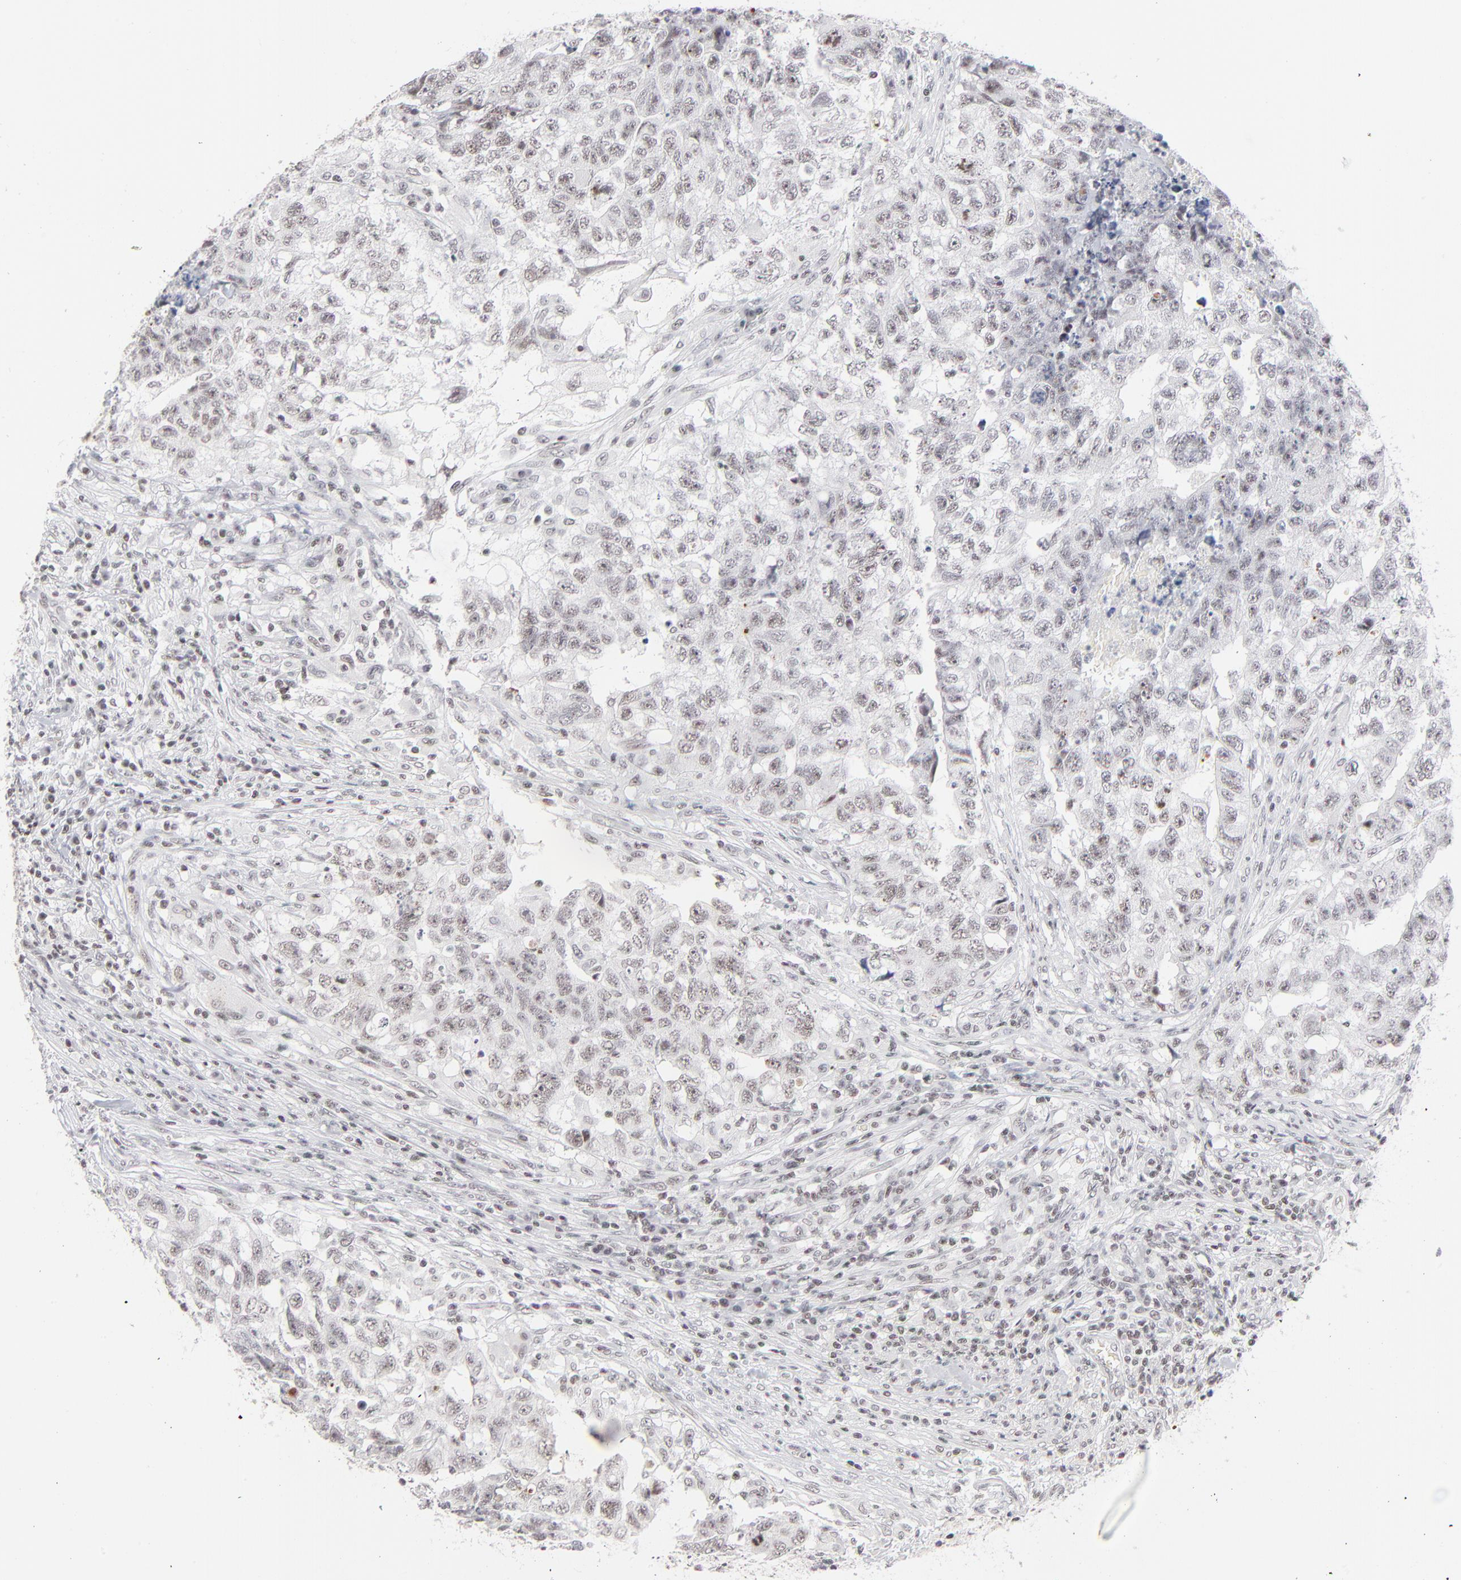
{"staining": {"intensity": "weak", "quantity": "25%-75%", "location": "nuclear"}, "tissue": "testis cancer", "cell_type": "Tumor cells", "image_type": "cancer", "snomed": [{"axis": "morphology", "description": "Carcinoma, Embryonal, NOS"}, {"axis": "topography", "description": "Testis"}], "caption": "A micrograph of testis cancer stained for a protein reveals weak nuclear brown staining in tumor cells. (IHC, brightfield microscopy, high magnification).", "gene": "ZNF143", "patient": {"sex": "male", "age": 21}}